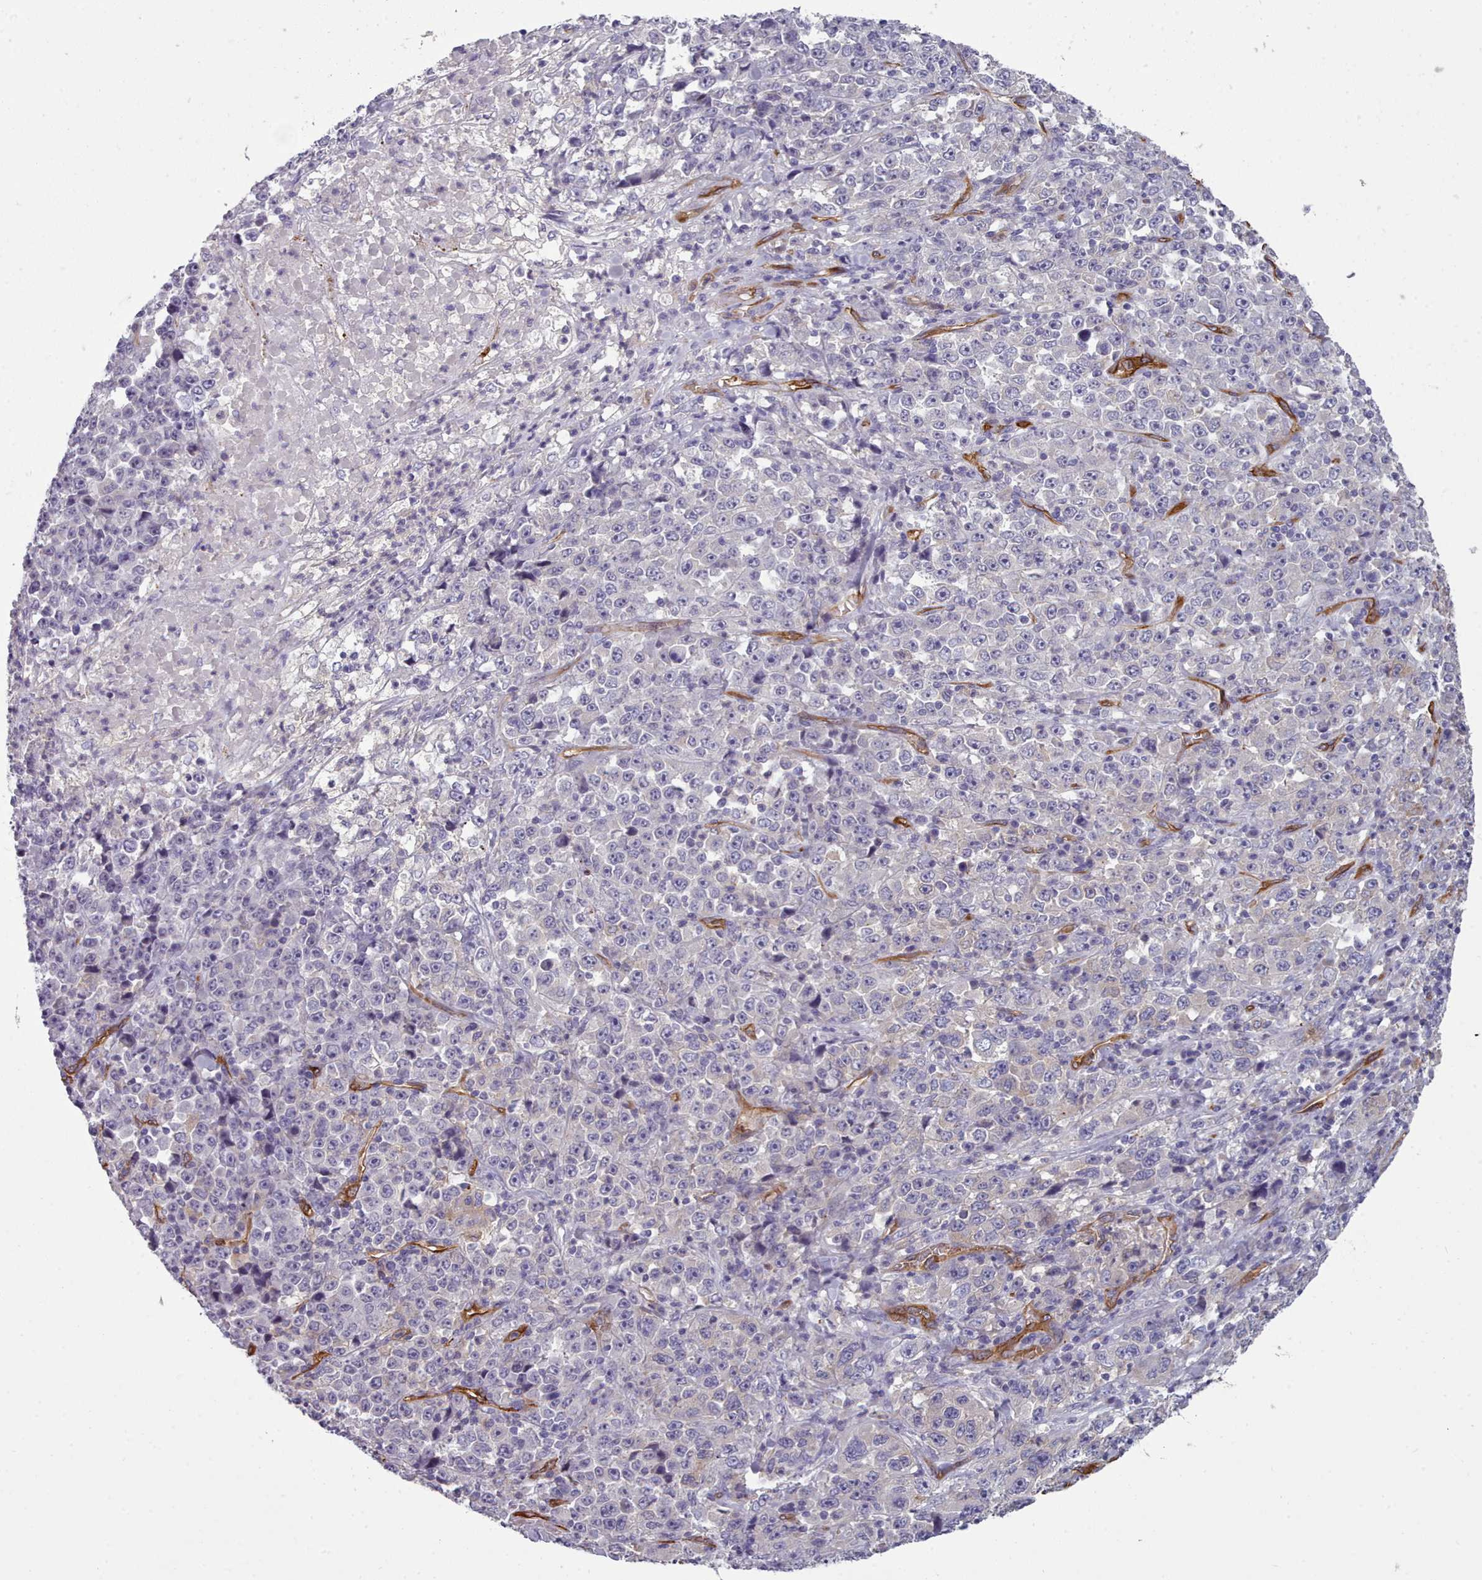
{"staining": {"intensity": "negative", "quantity": "none", "location": "none"}, "tissue": "stomach cancer", "cell_type": "Tumor cells", "image_type": "cancer", "snomed": [{"axis": "morphology", "description": "Normal tissue, NOS"}, {"axis": "morphology", "description": "Adenocarcinoma, NOS"}, {"axis": "topography", "description": "Stomach, upper"}, {"axis": "topography", "description": "Stomach"}], "caption": "High magnification brightfield microscopy of stomach adenocarcinoma stained with DAB (3,3'-diaminobenzidine) (brown) and counterstained with hematoxylin (blue): tumor cells show no significant staining. (DAB immunohistochemistry (IHC) with hematoxylin counter stain).", "gene": "CD300LF", "patient": {"sex": "male", "age": 59}}